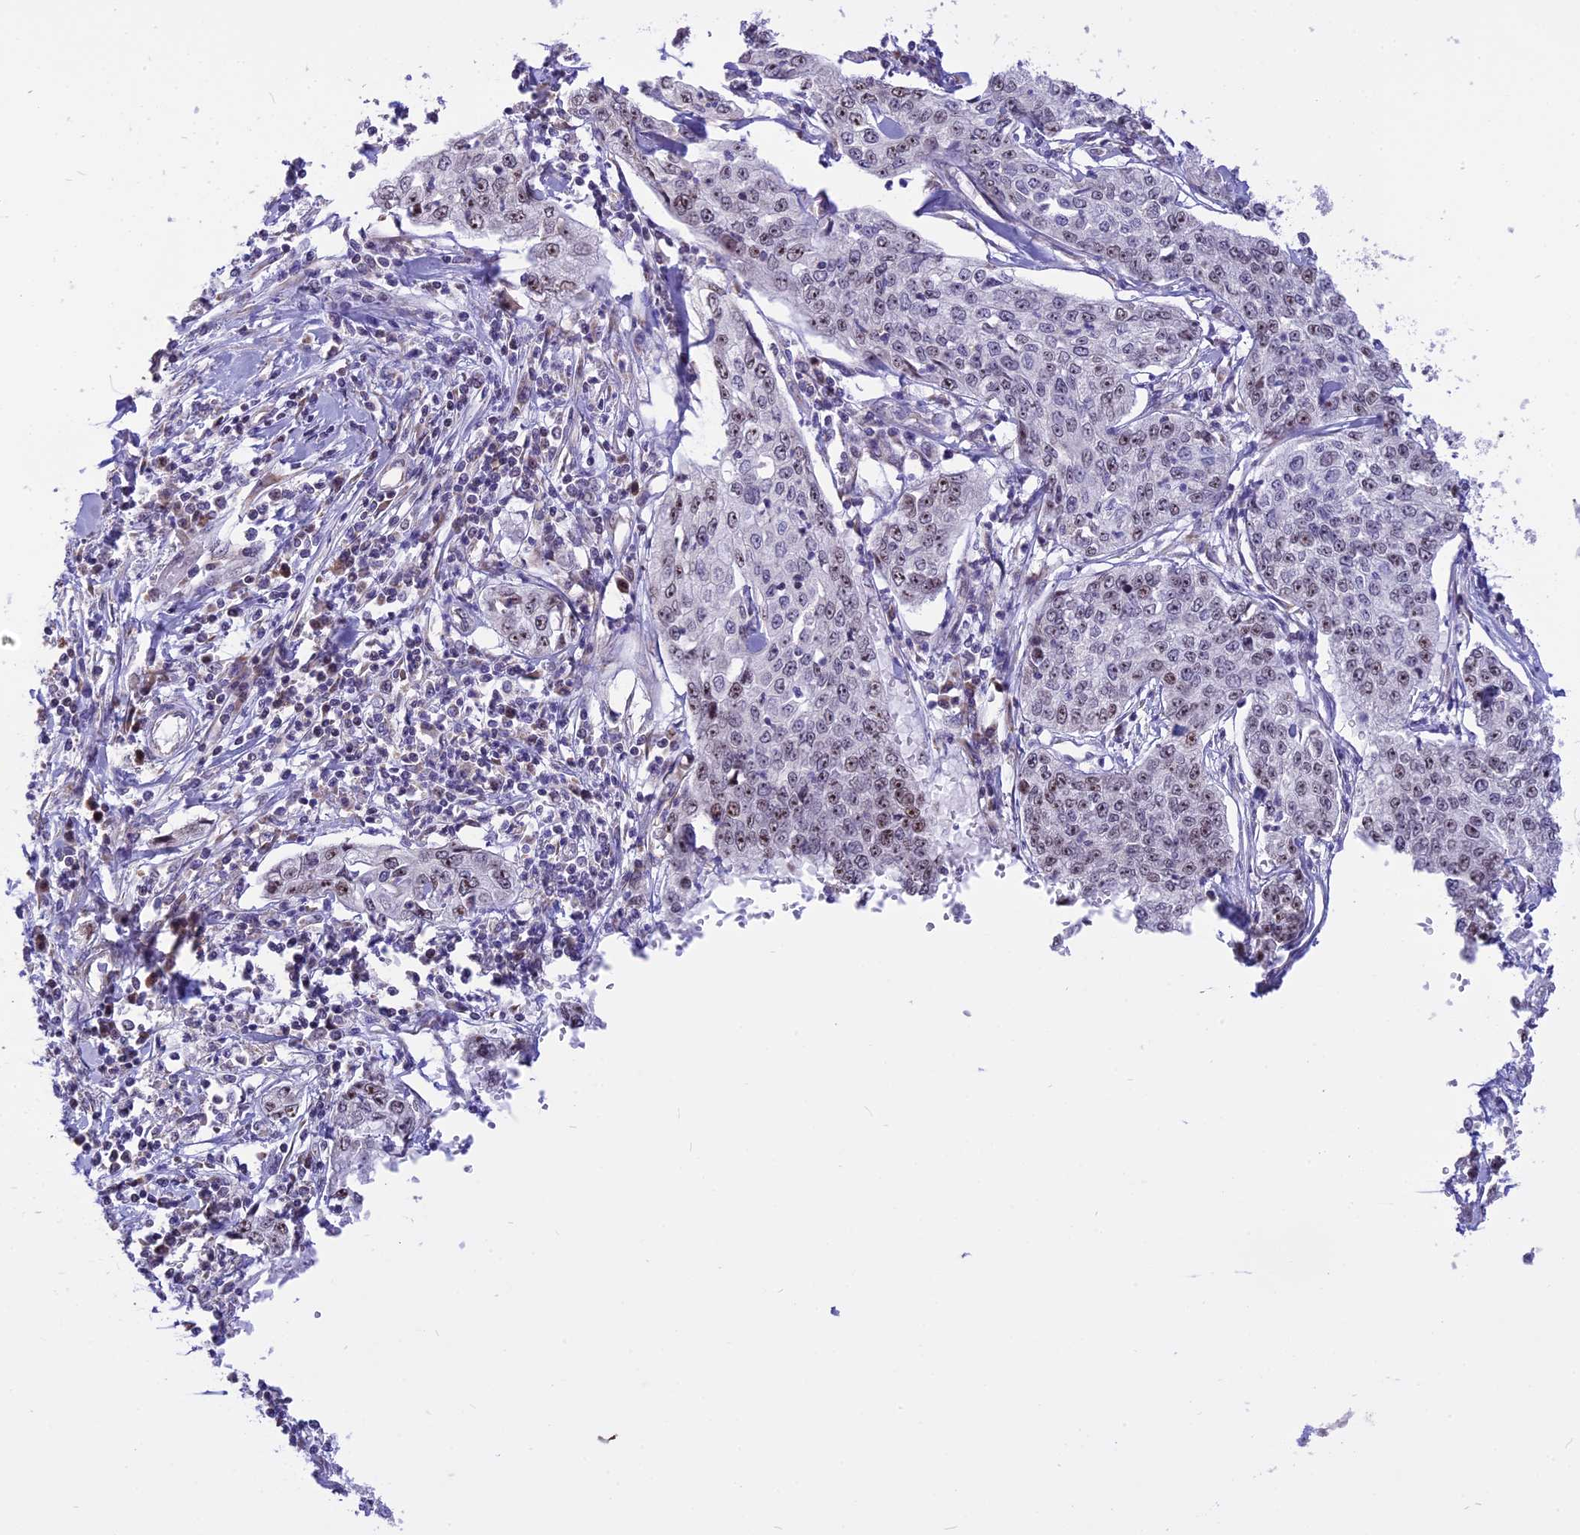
{"staining": {"intensity": "moderate", "quantity": "<25%", "location": "nuclear"}, "tissue": "cervical cancer", "cell_type": "Tumor cells", "image_type": "cancer", "snomed": [{"axis": "morphology", "description": "Squamous cell carcinoma, NOS"}, {"axis": "topography", "description": "Cervix"}], "caption": "Protein staining of cervical cancer (squamous cell carcinoma) tissue demonstrates moderate nuclear staining in approximately <25% of tumor cells.", "gene": "CMSS1", "patient": {"sex": "female", "age": 35}}